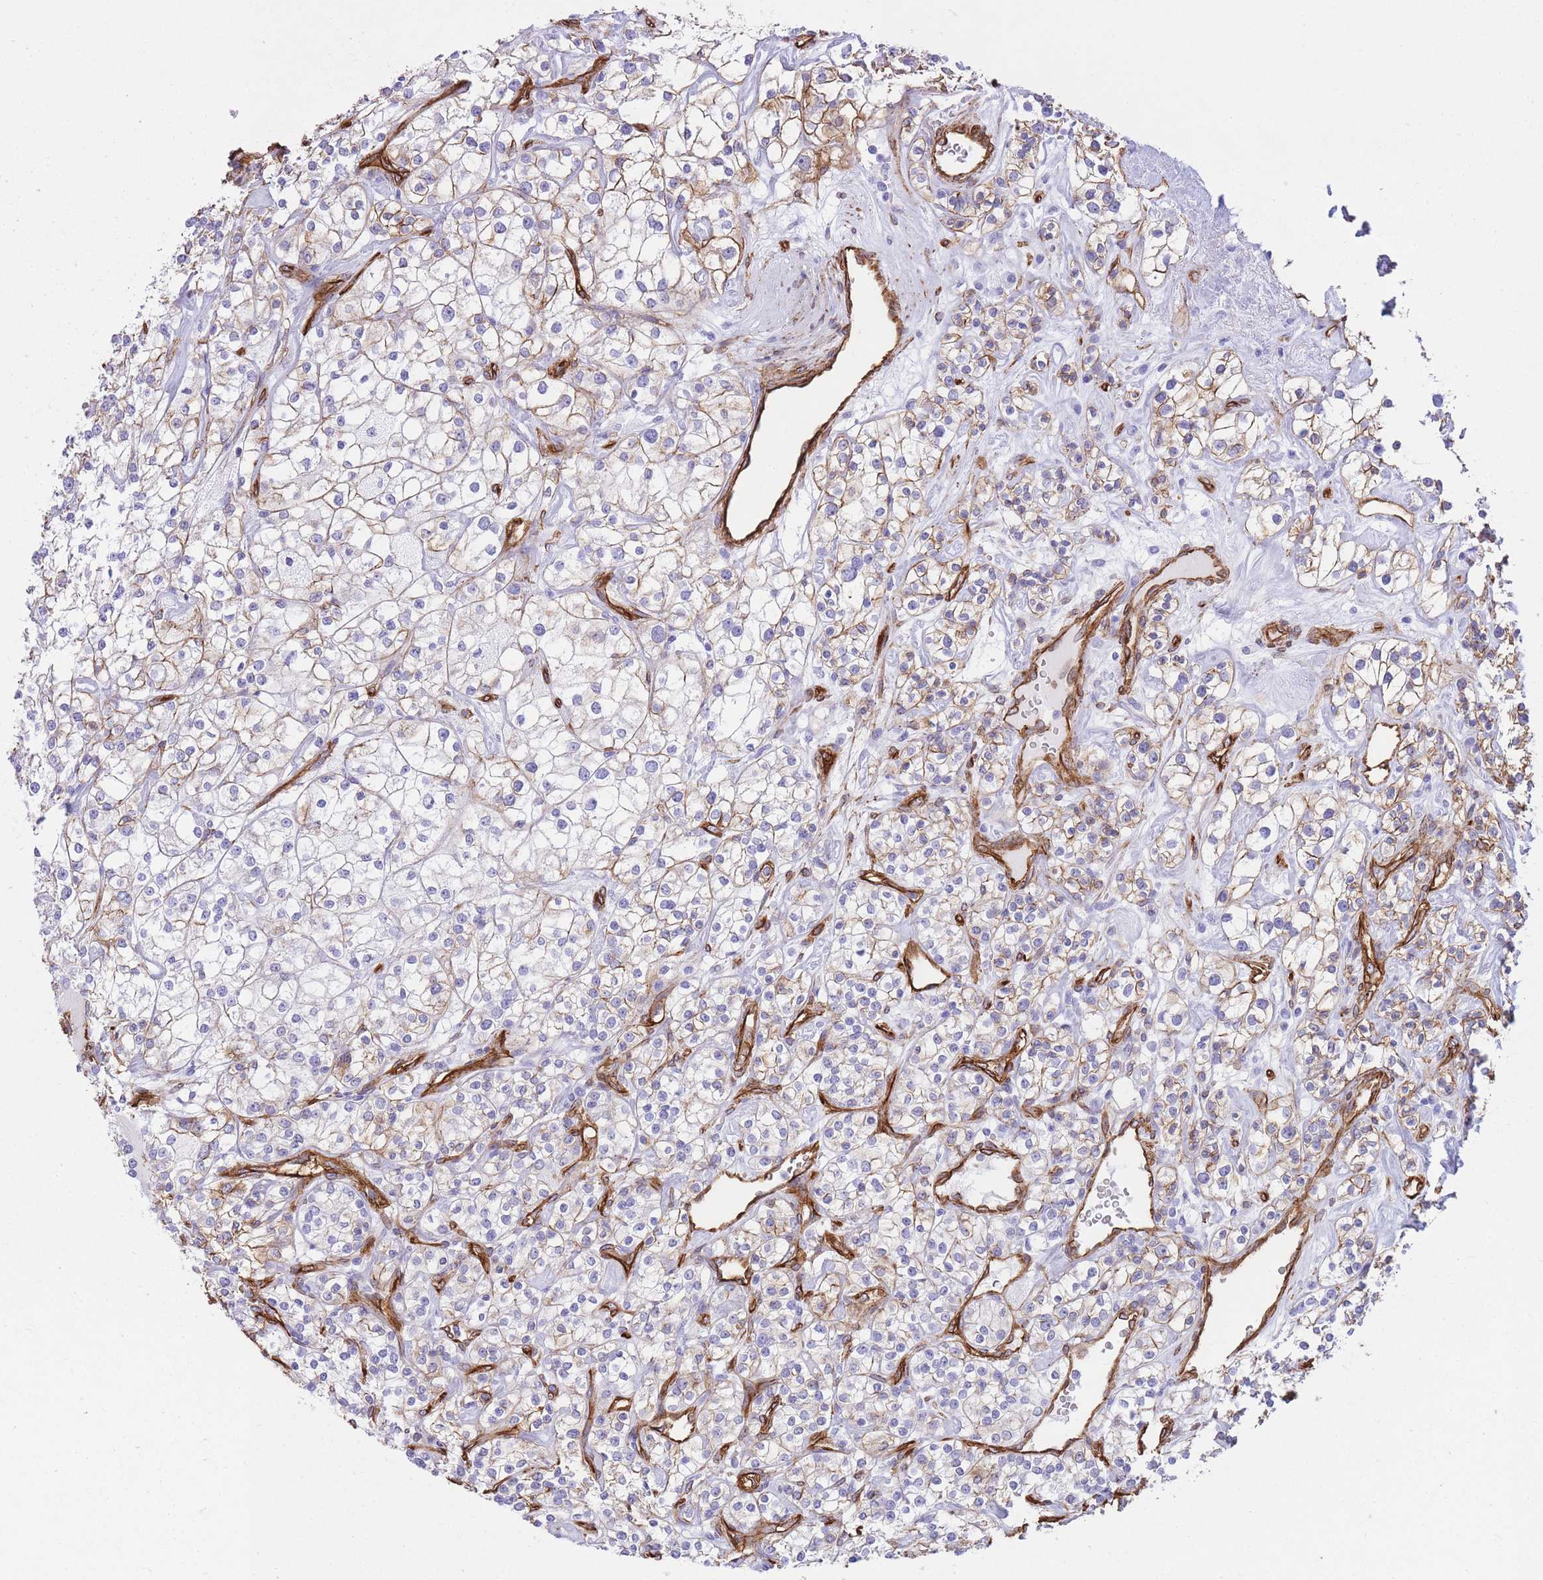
{"staining": {"intensity": "moderate", "quantity": "25%-75%", "location": "cytoplasmic/membranous"}, "tissue": "renal cancer", "cell_type": "Tumor cells", "image_type": "cancer", "snomed": [{"axis": "morphology", "description": "Adenocarcinoma, NOS"}, {"axis": "topography", "description": "Kidney"}], "caption": "Immunohistochemistry (IHC) (DAB) staining of adenocarcinoma (renal) reveals moderate cytoplasmic/membranous protein expression in approximately 25%-75% of tumor cells.", "gene": "CAVIN1", "patient": {"sex": "male", "age": 77}}